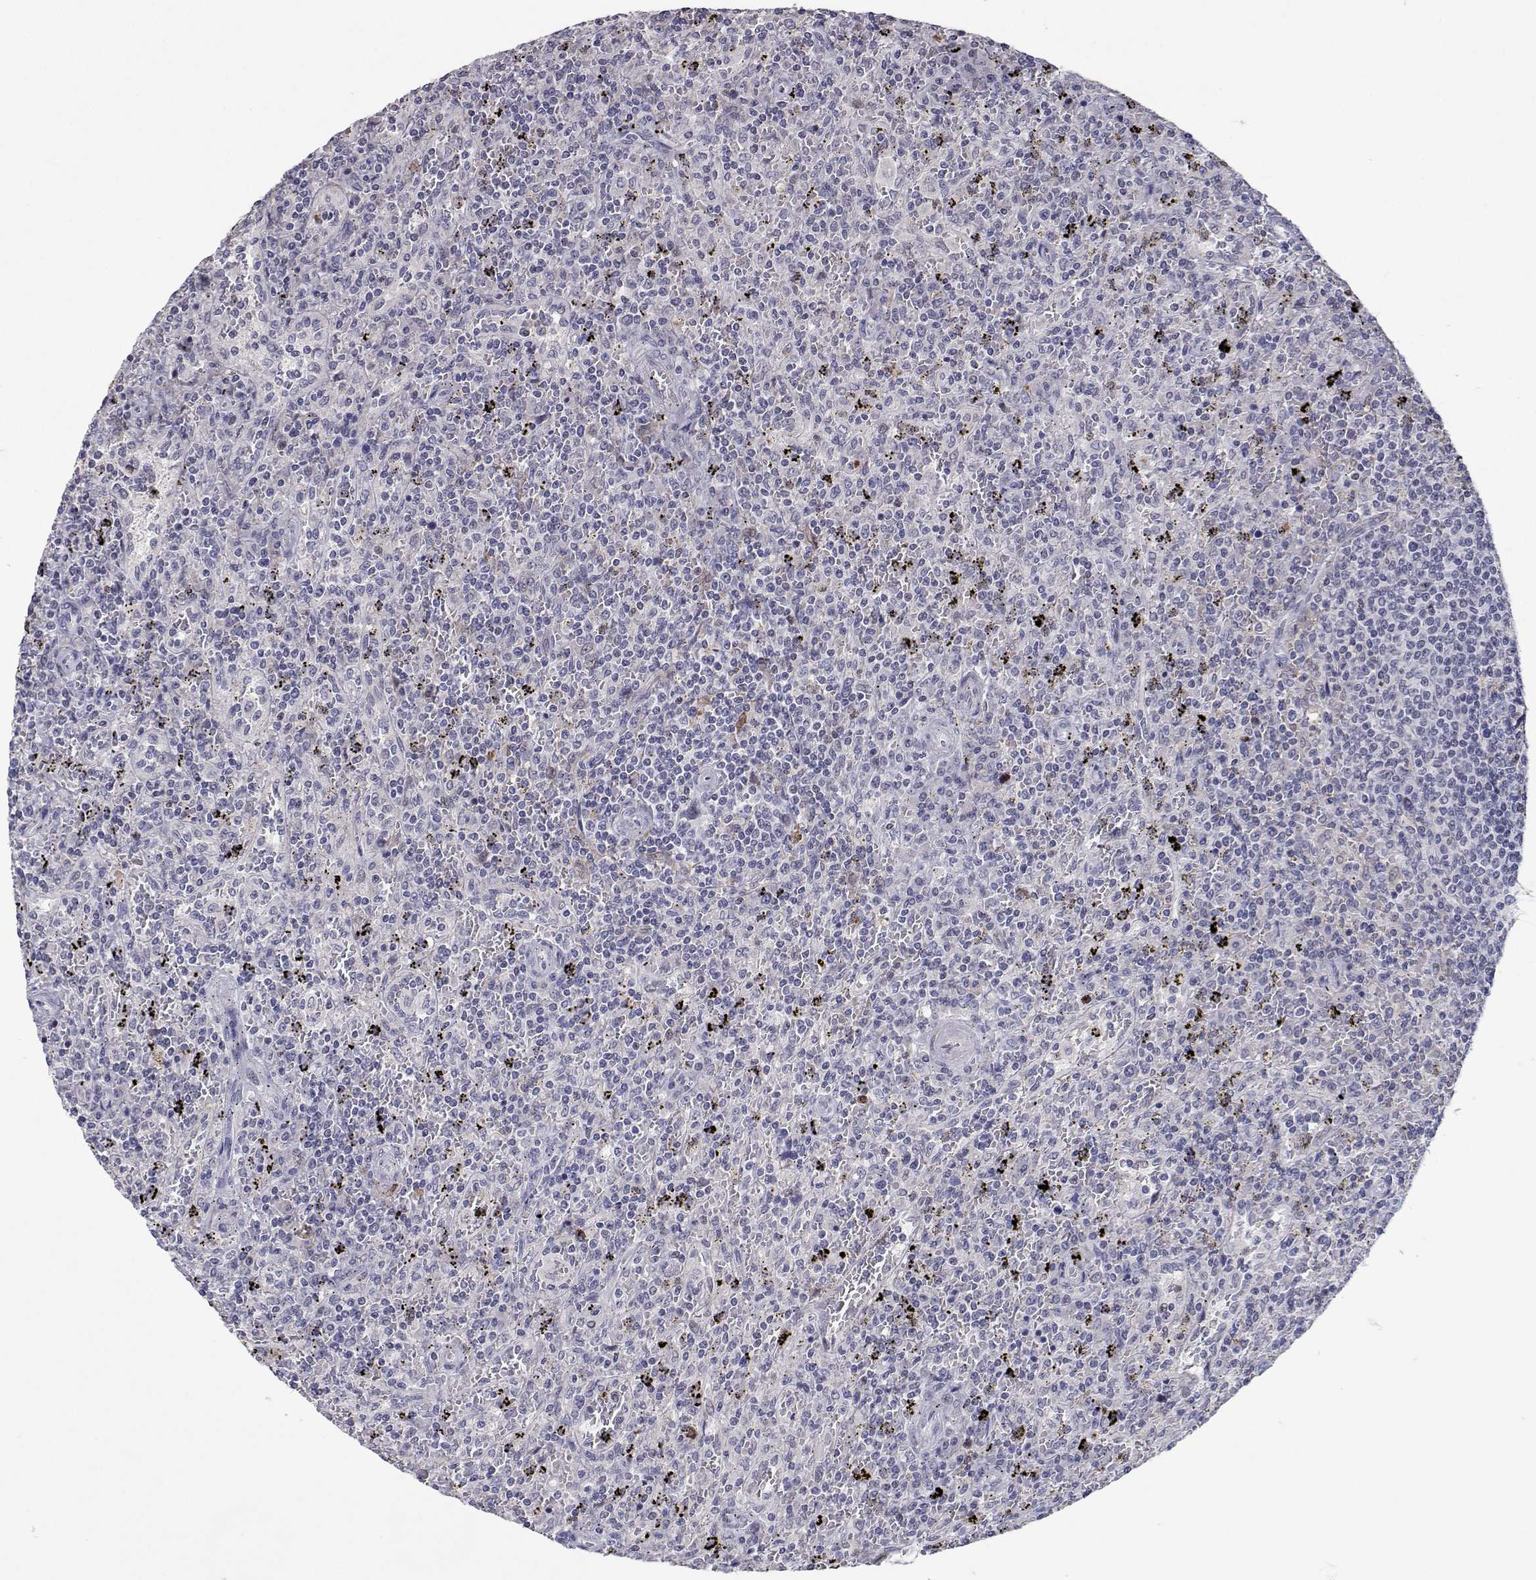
{"staining": {"intensity": "negative", "quantity": "none", "location": "none"}, "tissue": "lymphoma", "cell_type": "Tumor cells", "image_type": "cancer", "snomed": [{"axis": "morphology", "description": "Malignant lymphoma, non-Hodgkin's type, Low grade"}, {"axis": "topography", "description": "Spleen"}], "caption": "A histopathology image of human lymphoma is negative for staining in tumor cells.", "gene": "RBPJL", "patient": {"sex": "male", "age": 62}}